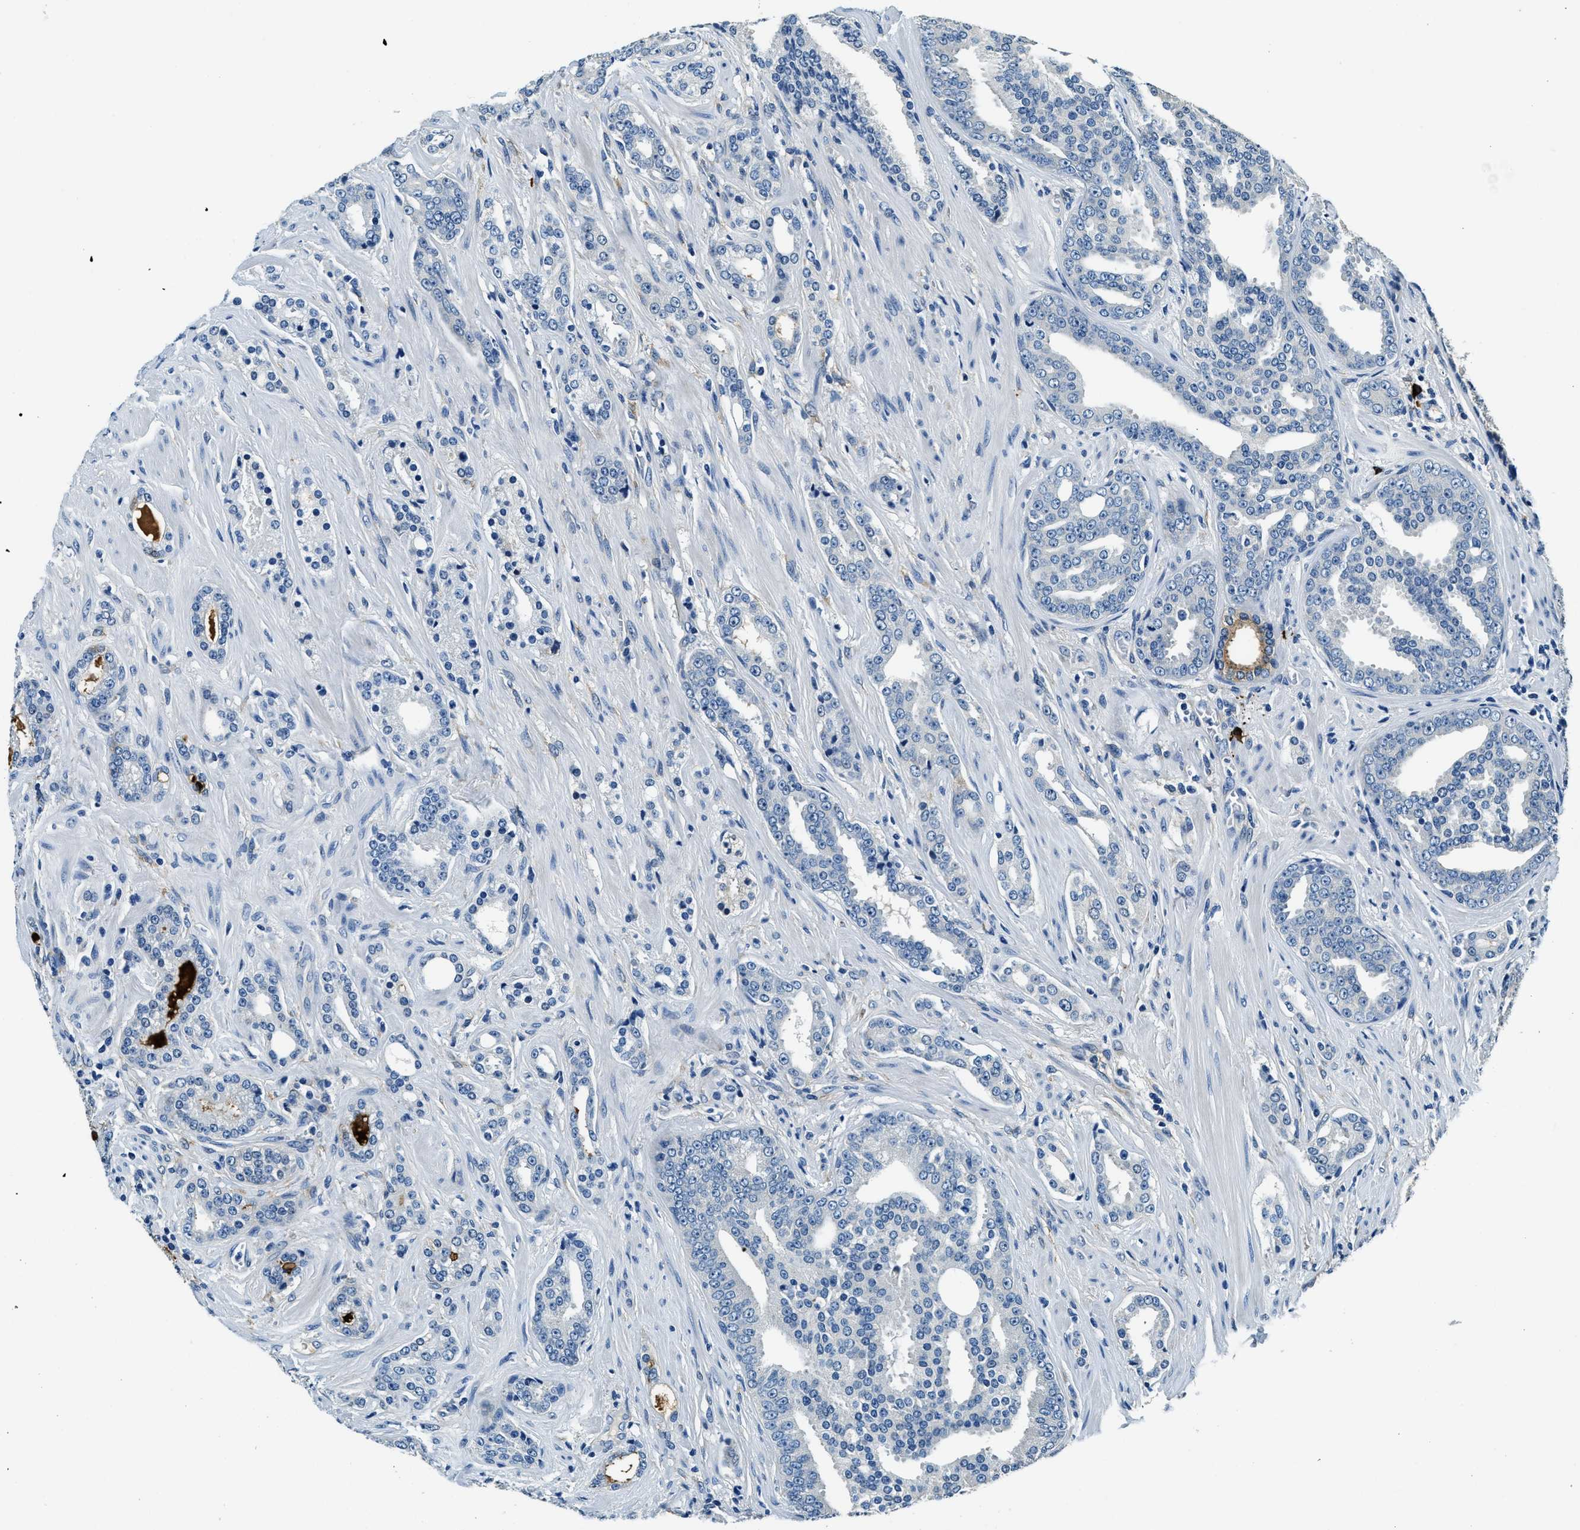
{"staining": {"intensity": "negative", "quantity": "none", "location": "none"}, "tissue": "prostate cancer", "cell_type": "Tumor cells", "image_type": "cancer", "snomed": [{"axis": "morphology", "description": "Adenocarcinoma, High grade"}, {"axis": "topography", "description": "Prostate"}], "caption": "Immunohistochemistry image of prostate cancer stained for a protein (brown), which reveals no staining in tumor cells.", "gene": "TMEM186", "patient": {"sex": "male", "age": 71}}